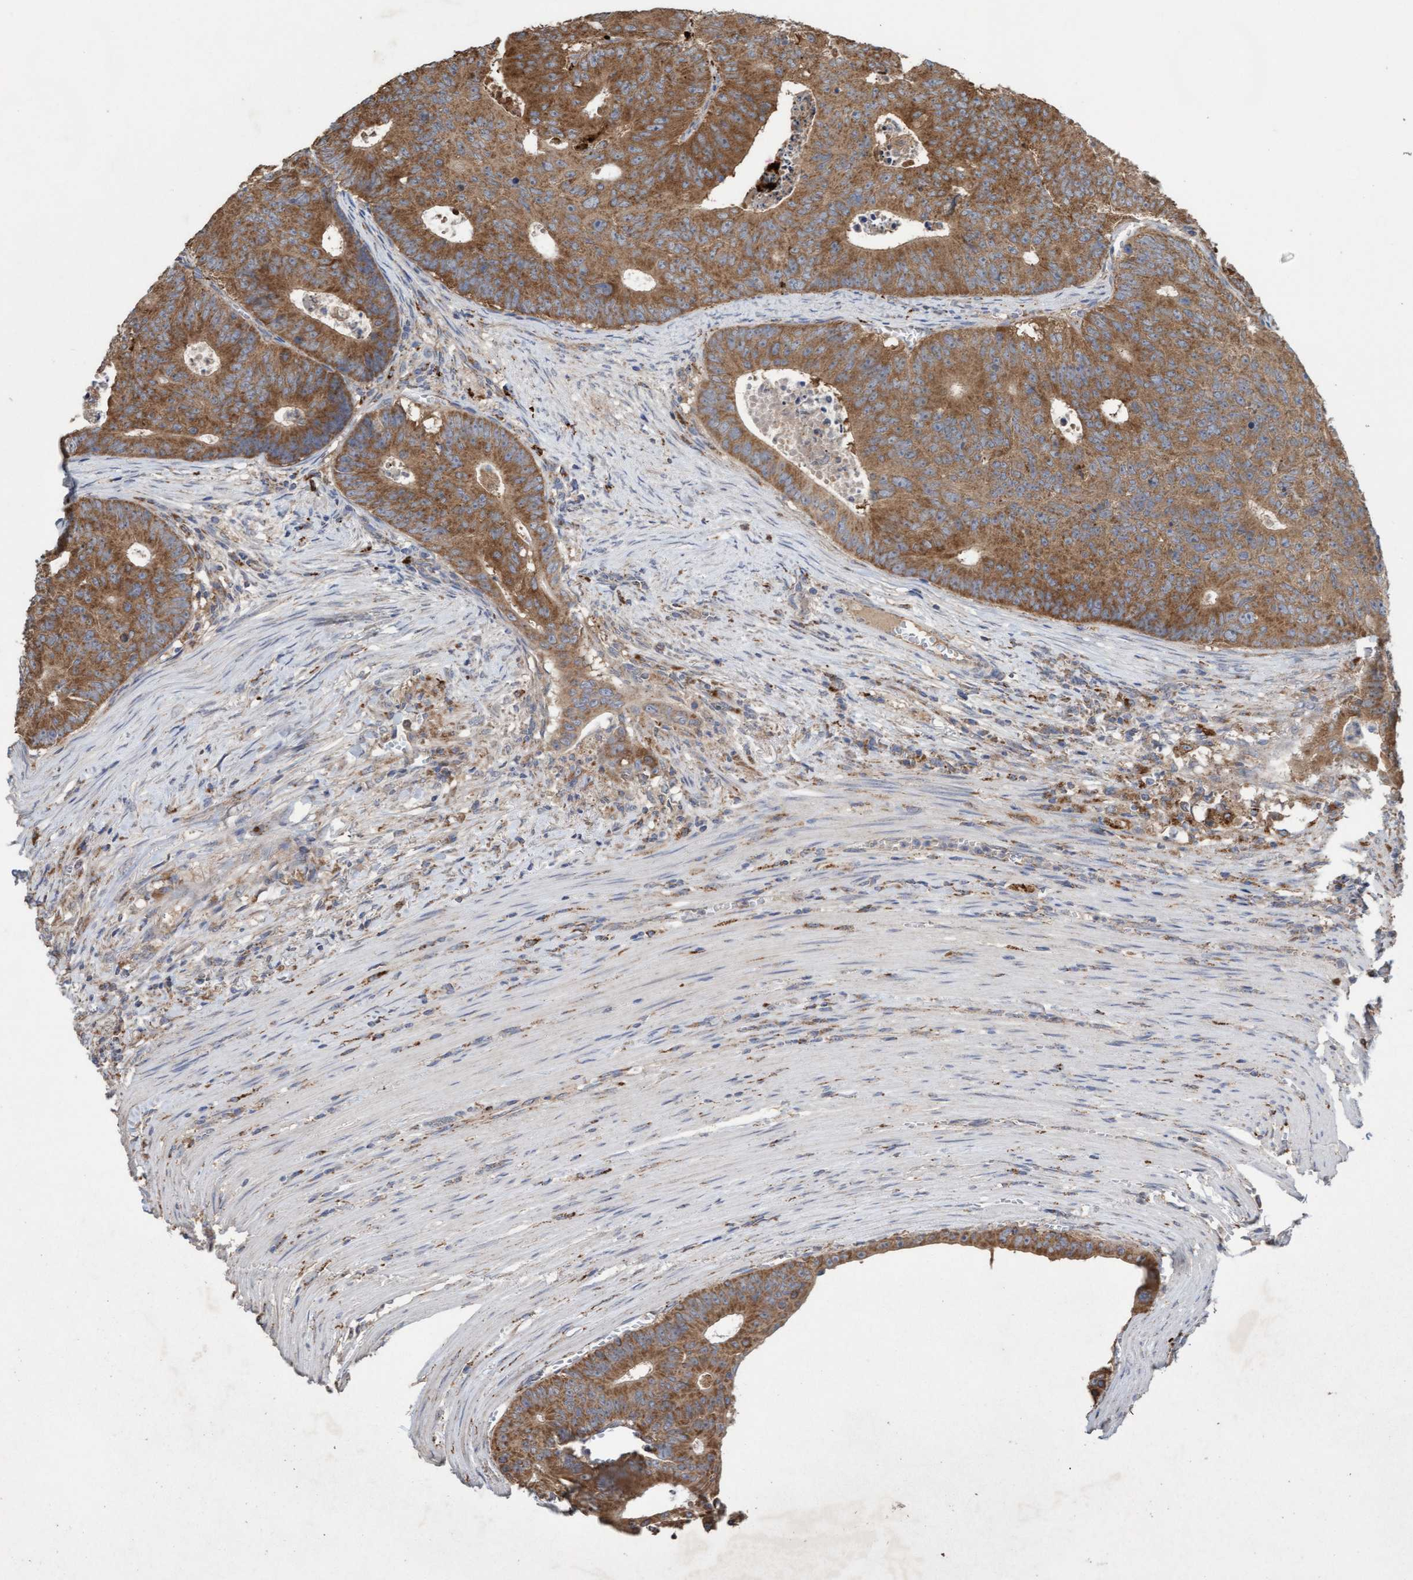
{"staining": {"intensity": "moderate", "quantity": ">75%", "location": "cytoplasmic/membranous"}, "tissue": "colorectal cancer", "cell_type": "Tumor cells", "image_type": "cancer", "snomed": [{"axis": "morphology", "description": "Adenocarcinoma, NOS"}, {"axis": "topography", "description": "Colon"}], "caption": "The immunohistochemical stain highlights moderate cytoplasmic/membranous expression in tumor cells of adenocarcinoma (colorectal) tissue.", "gene": "ATPAF2", "patient": {"sex": "male", "age": 87}}